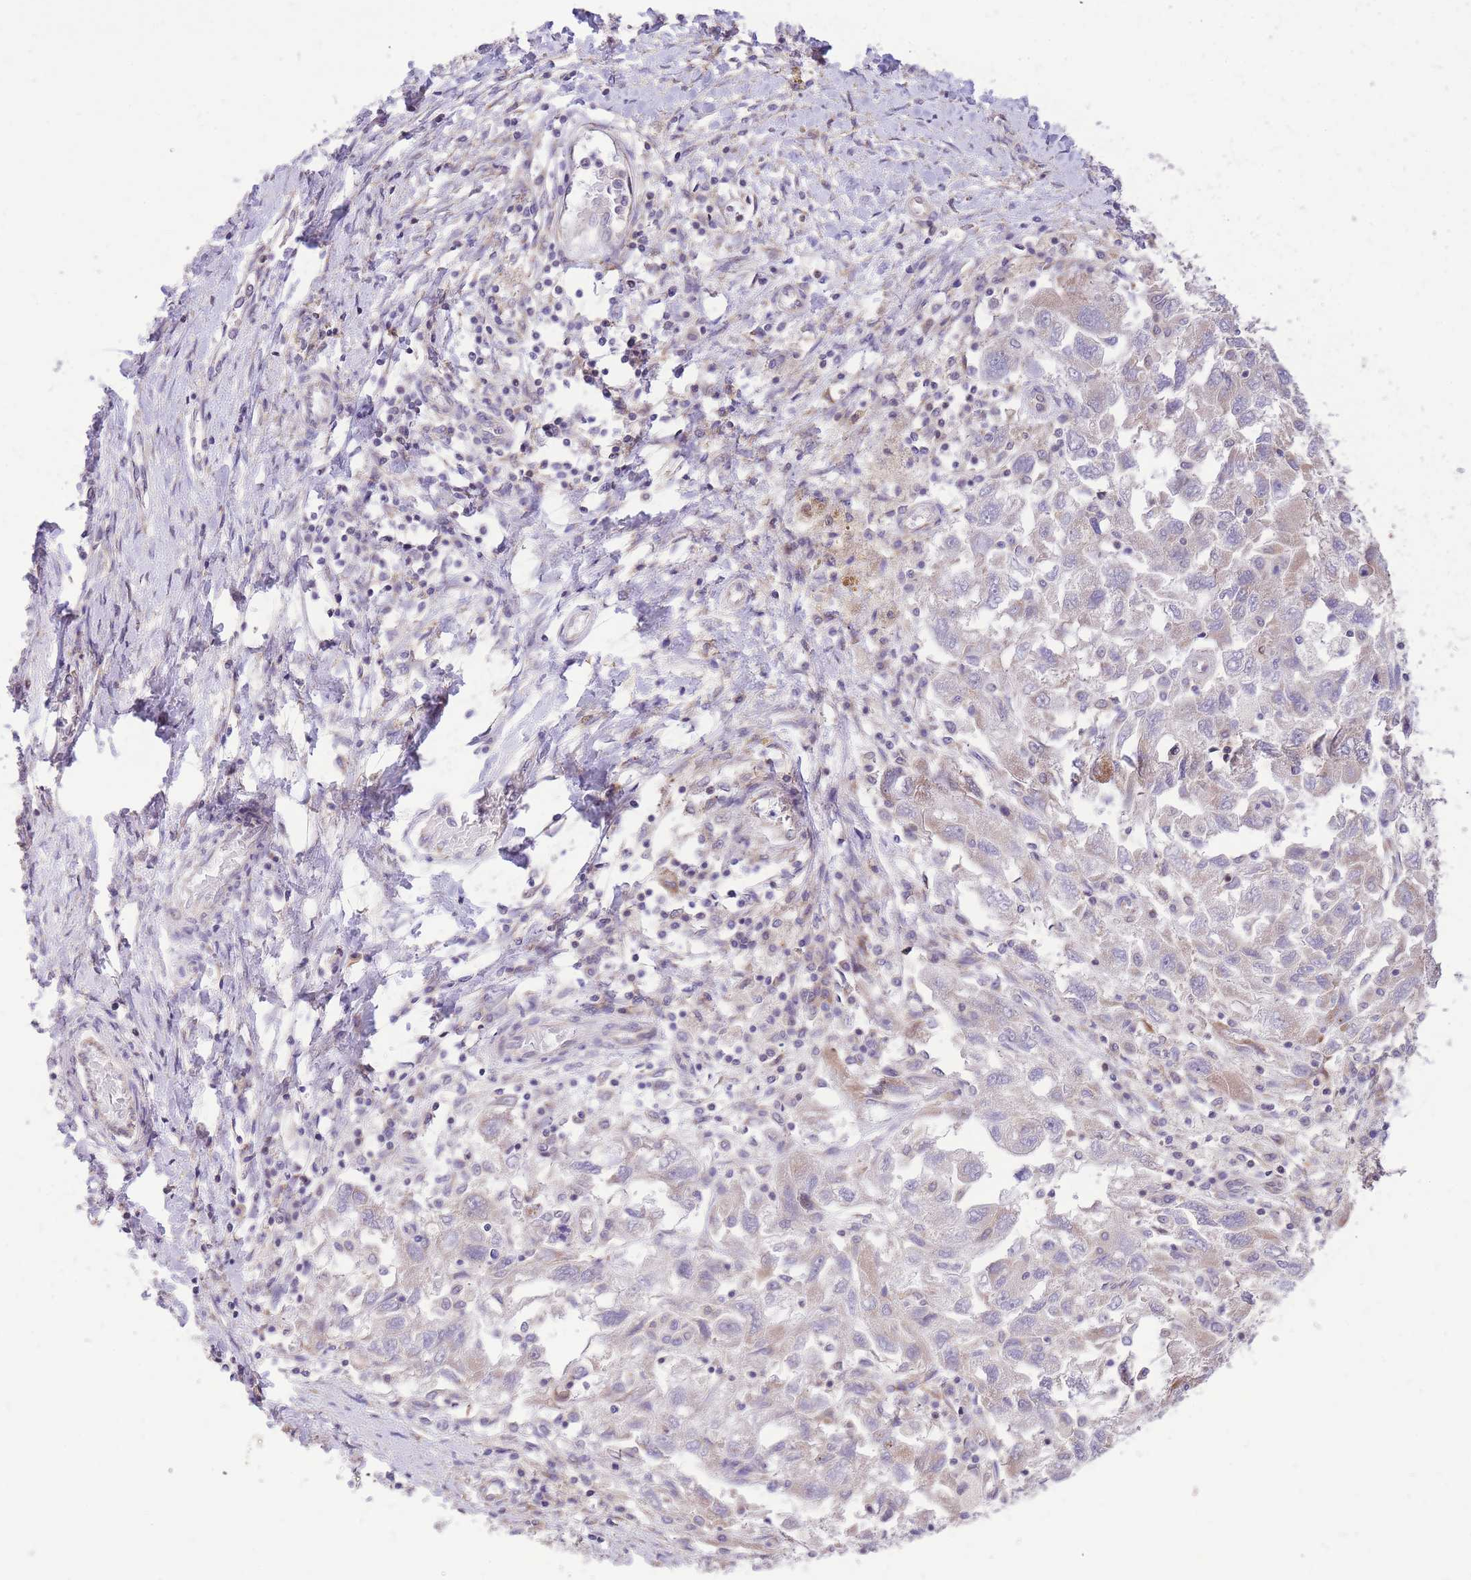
{"staining": {"intensity": "negative", "quantity": "none", "location": "none"}, "tissue": "ovarian cancer", "cell_type": "Tumor cells", "image_type": "cancer", "snomed": [{"axis": "morphology", "description": "Carcinoma, NOS"}, {"axis": "morphology", "description": "Cystadenocarcinoma, serous, NOS"}, {"axis": "topography", "description": "Ovary"}], "caption": "Tumor cells are negative for protein expression in human ovarian serous cystadenocarcinoma.", "gene": "TOPAZ1", "patient": {"sex": "female", "age": 69}}